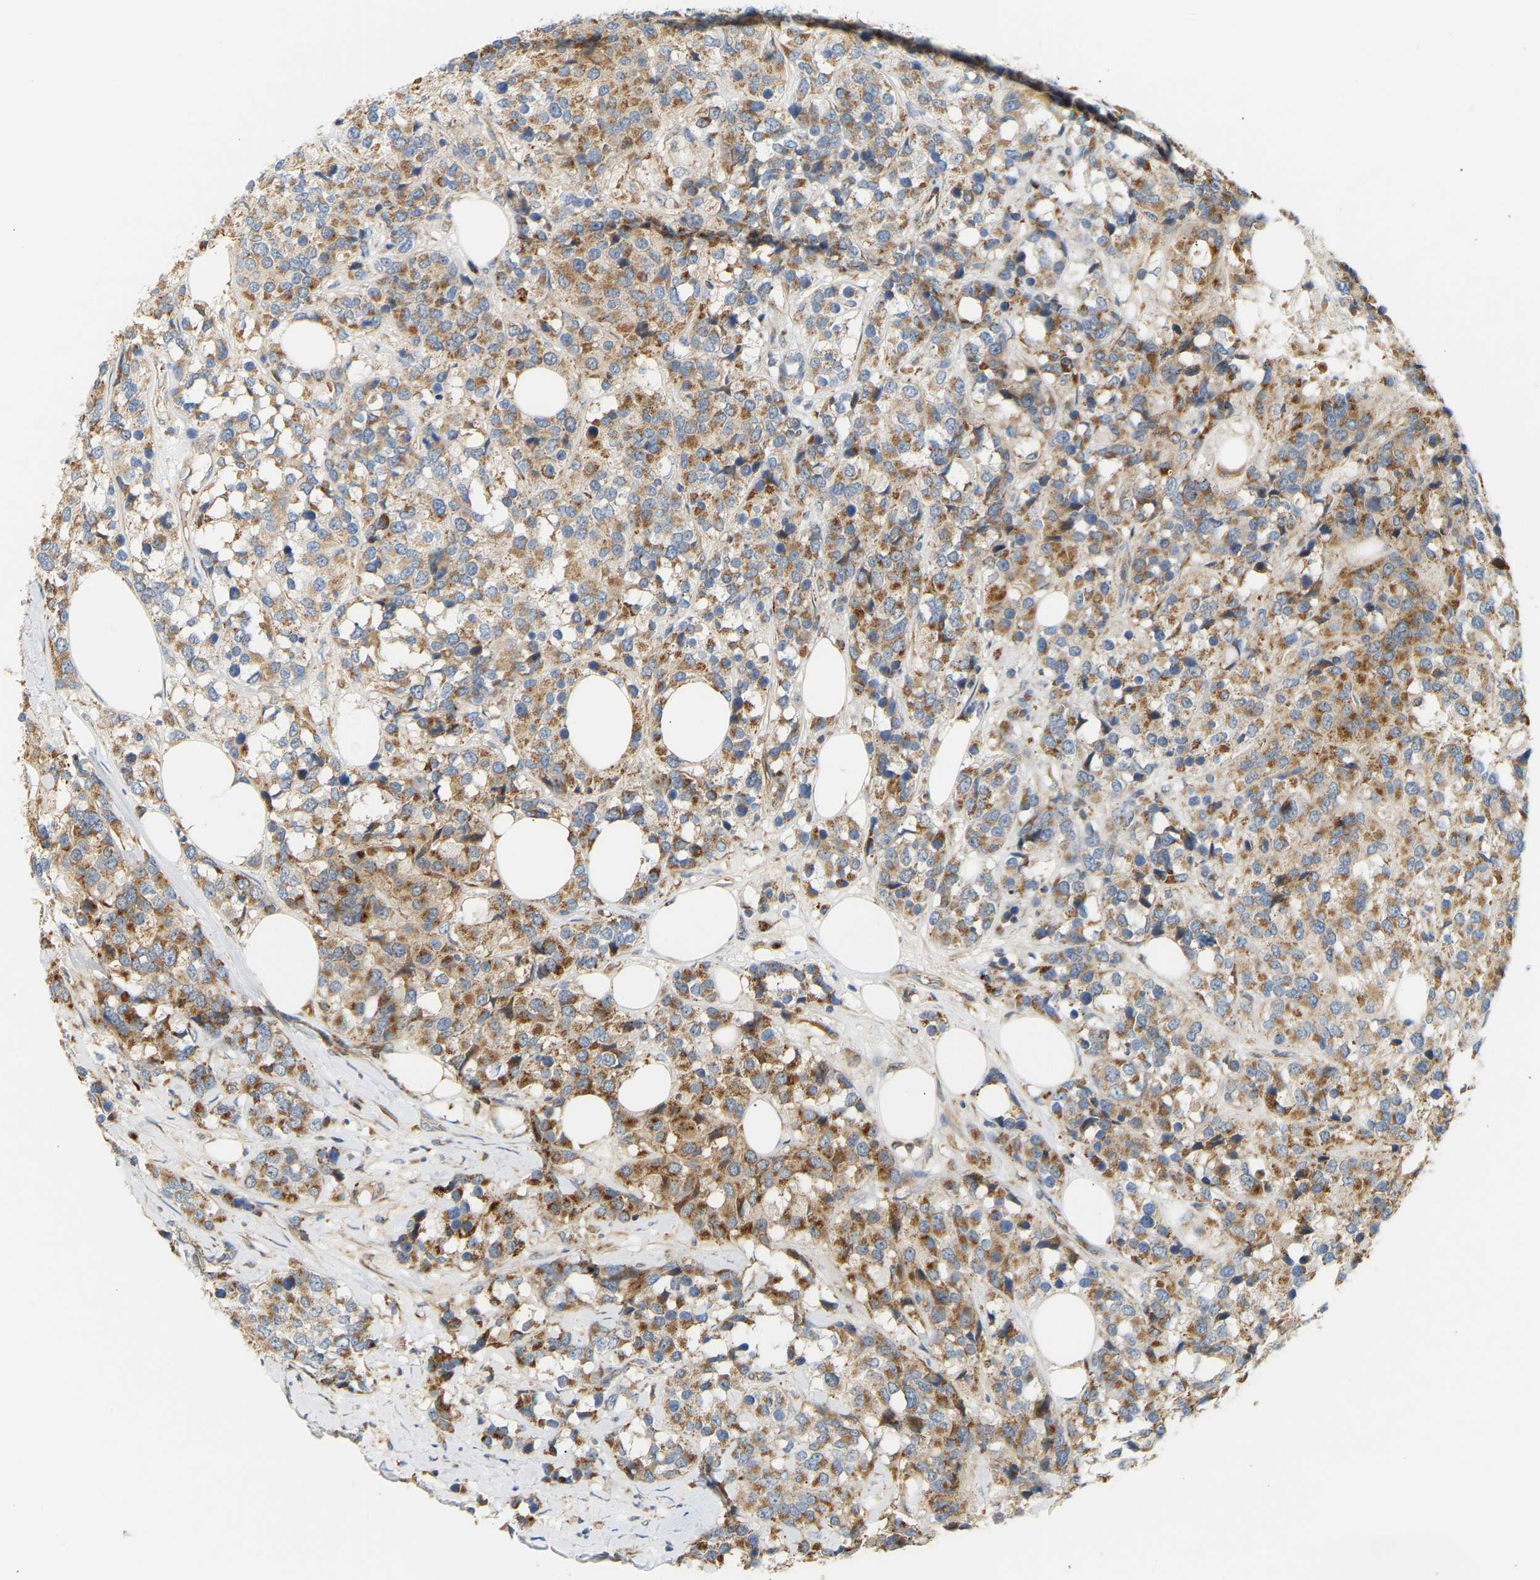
{"staining": {"intensity": "moderate", "quantity": ">75%", "location": "cytoplasmic/membranous"}, "tissue": "breast cancer", "cell_type": "Tumor cells", "image_type": "cancer", "snomed": [{"axis": "morphology", "description": "Lobular carcinoma"}, {"axis": "topography", "description": "Breast"}], "caption": "Human breast lobular carcinoma stained with a brown dye reveals moderate cytoplasmic/membranous positive positivity in approximately >75% of tumor cells.", "gene": "YIPF2", "patient": {"sex": "female", "age": 59}}